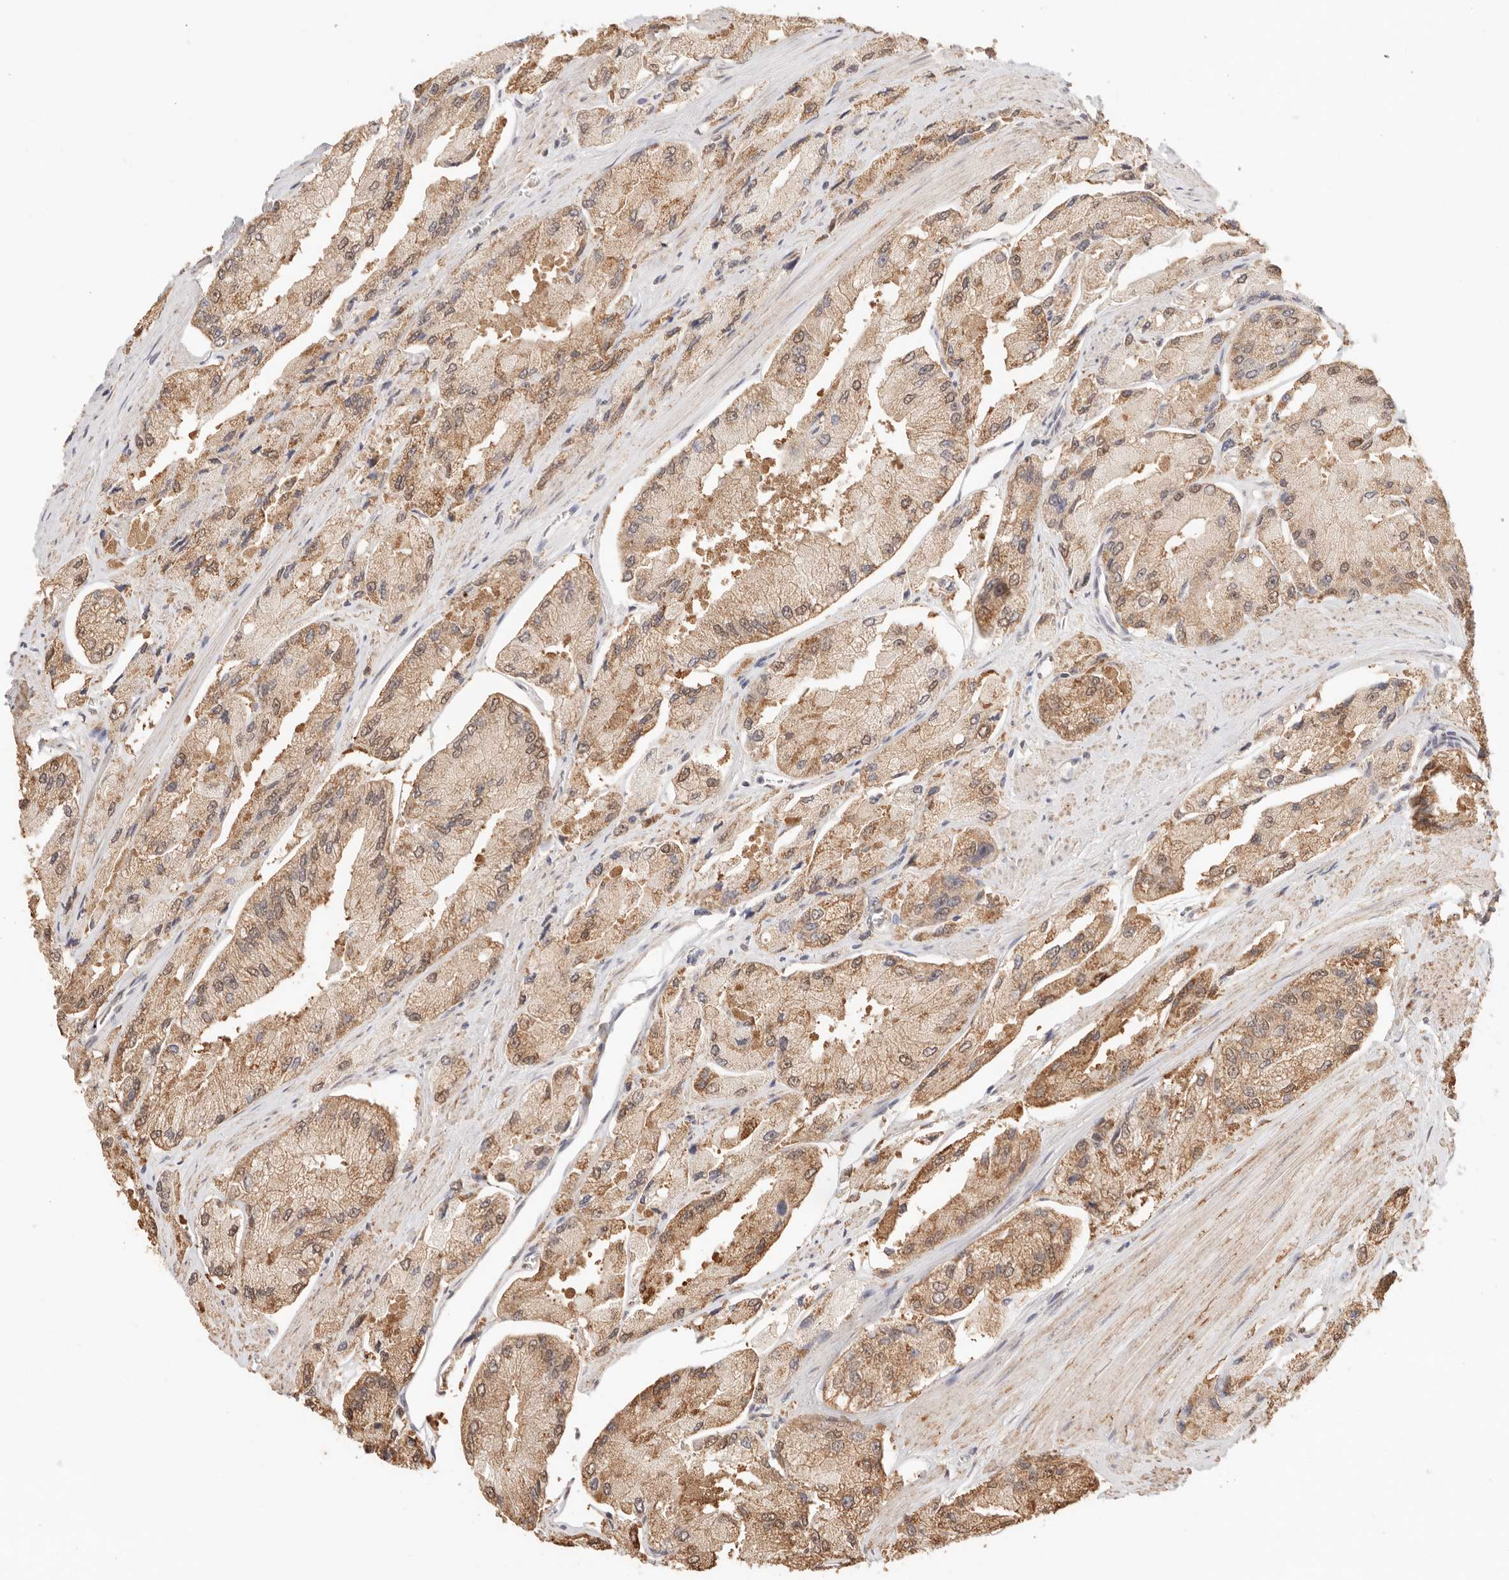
{"staining": {"intensity": "moderate", "quantity": ">75%", "location": "cytoplasmic/membranous"}, "tissue": "prostate cancer", "cell_type": "Tumor cells", "image_type": "cancer", "snomed": [{"axis": "morphology", "description": "Adenocarcinoma, High grade"}, {"axis": "topography", "description": "Prostate"}], "caption": "The image demonstrates a brown stain indicating the presence of a protein in the cytoplasmic/membranous of tumor cells in prostate high-grade adenocarcinoma.", "gene": "IL1R2", "patient": {"sex": "male", "age": 58}}